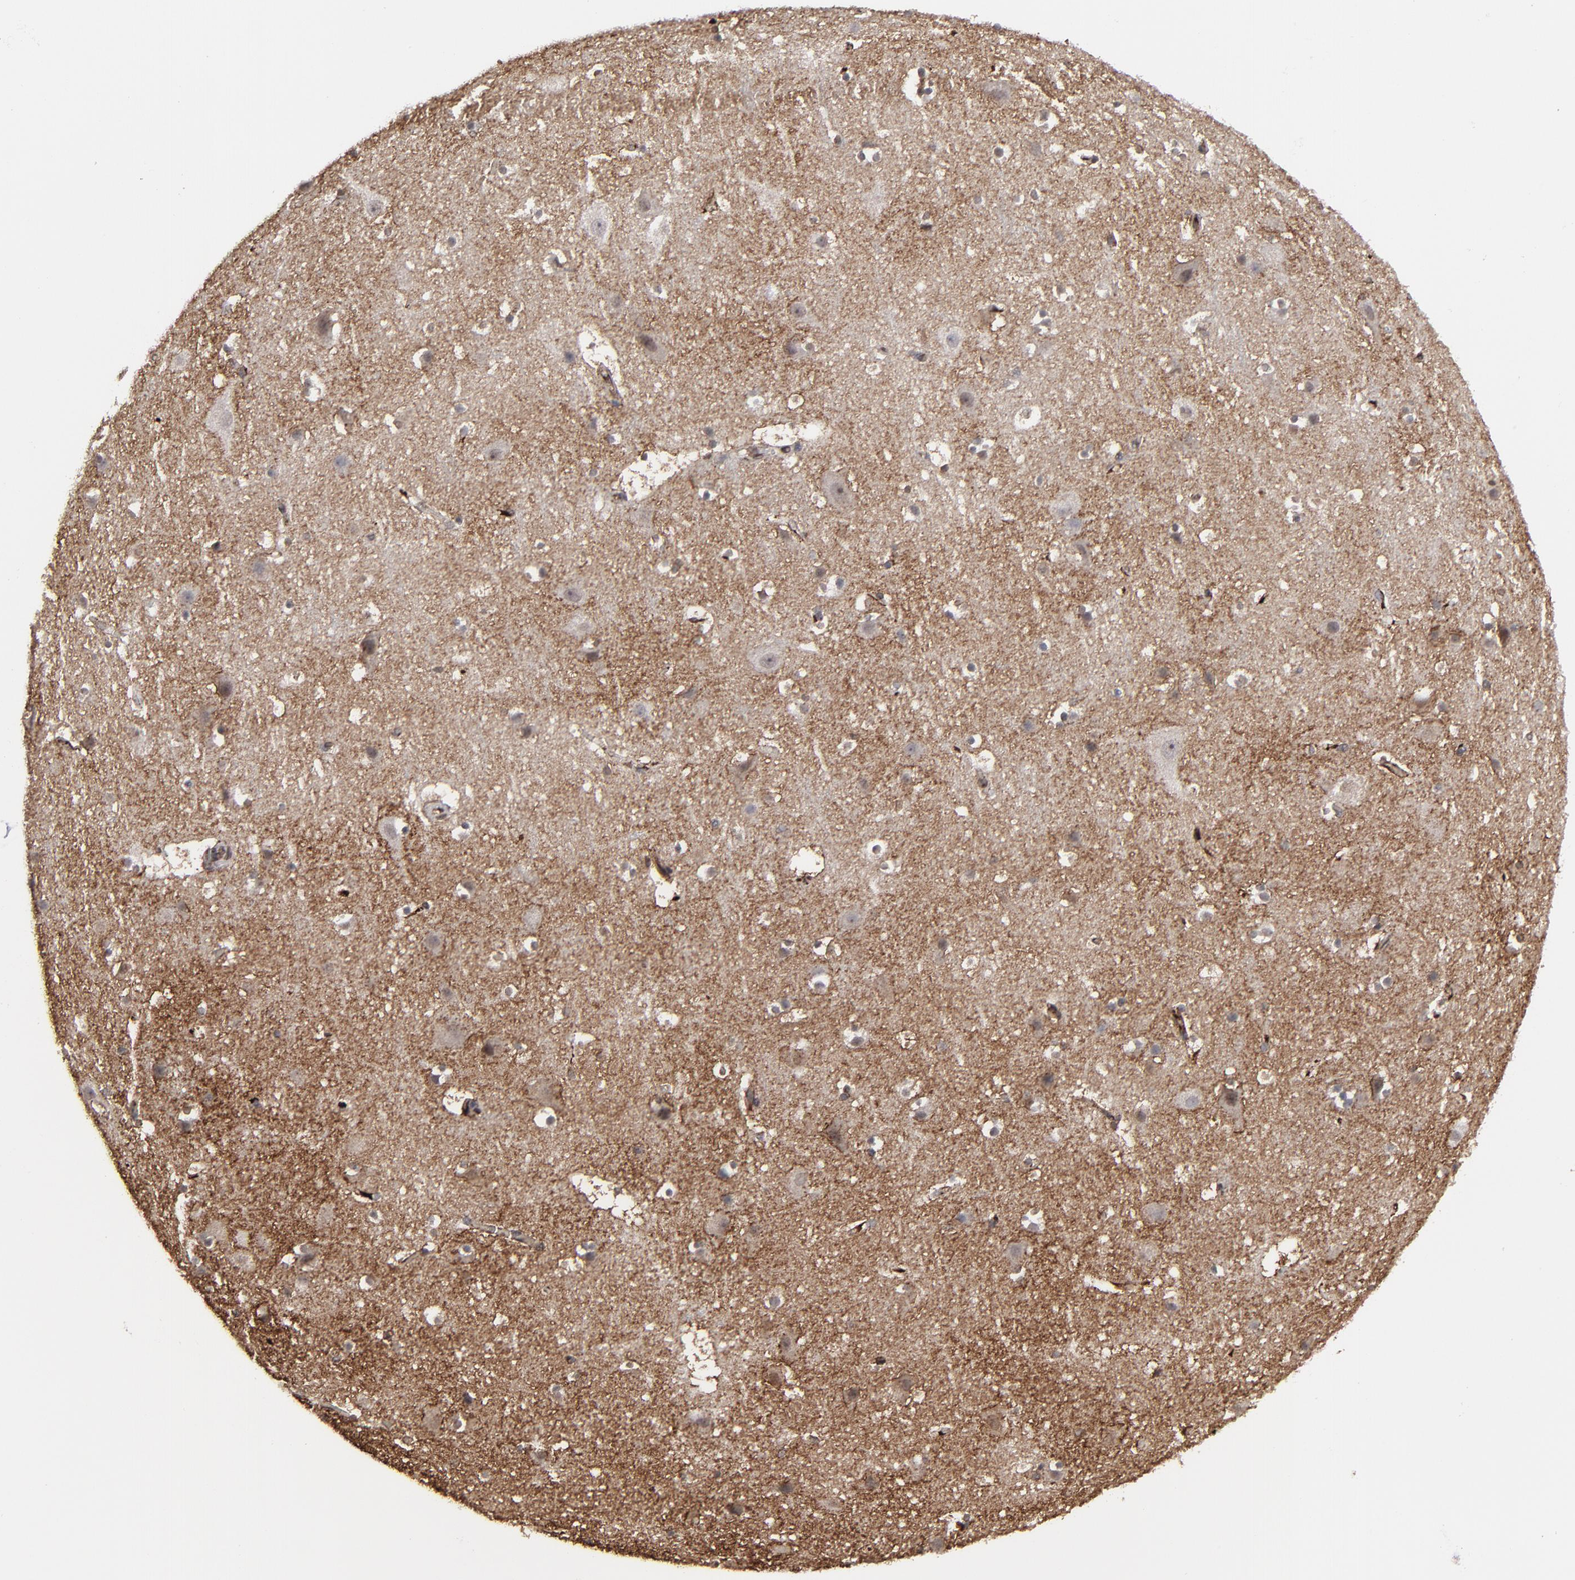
{"staining": {"intensity": "weak", "quantity": "25%-75%", "location": "nuclear"}, "tissue": "cerebral cortex", "cell_type": "Endothelial cells", "image_type": "normal", "snomed": [{"axis": "morphology", "description": "Normal tissue, NOS"}, {"axis": "topography", "description": "Cerebral cortex"}], "caption": "Cerebral cortex was stained to show a protein in brown. There is low levels of weak nuclear staining in about 25%-75% of endothelial cells. (brown staining indicates protein expression, while blue staining denotes nuclei).", "gene": "BAZ1A", "patient": {"sex": "male", "age": 45}}